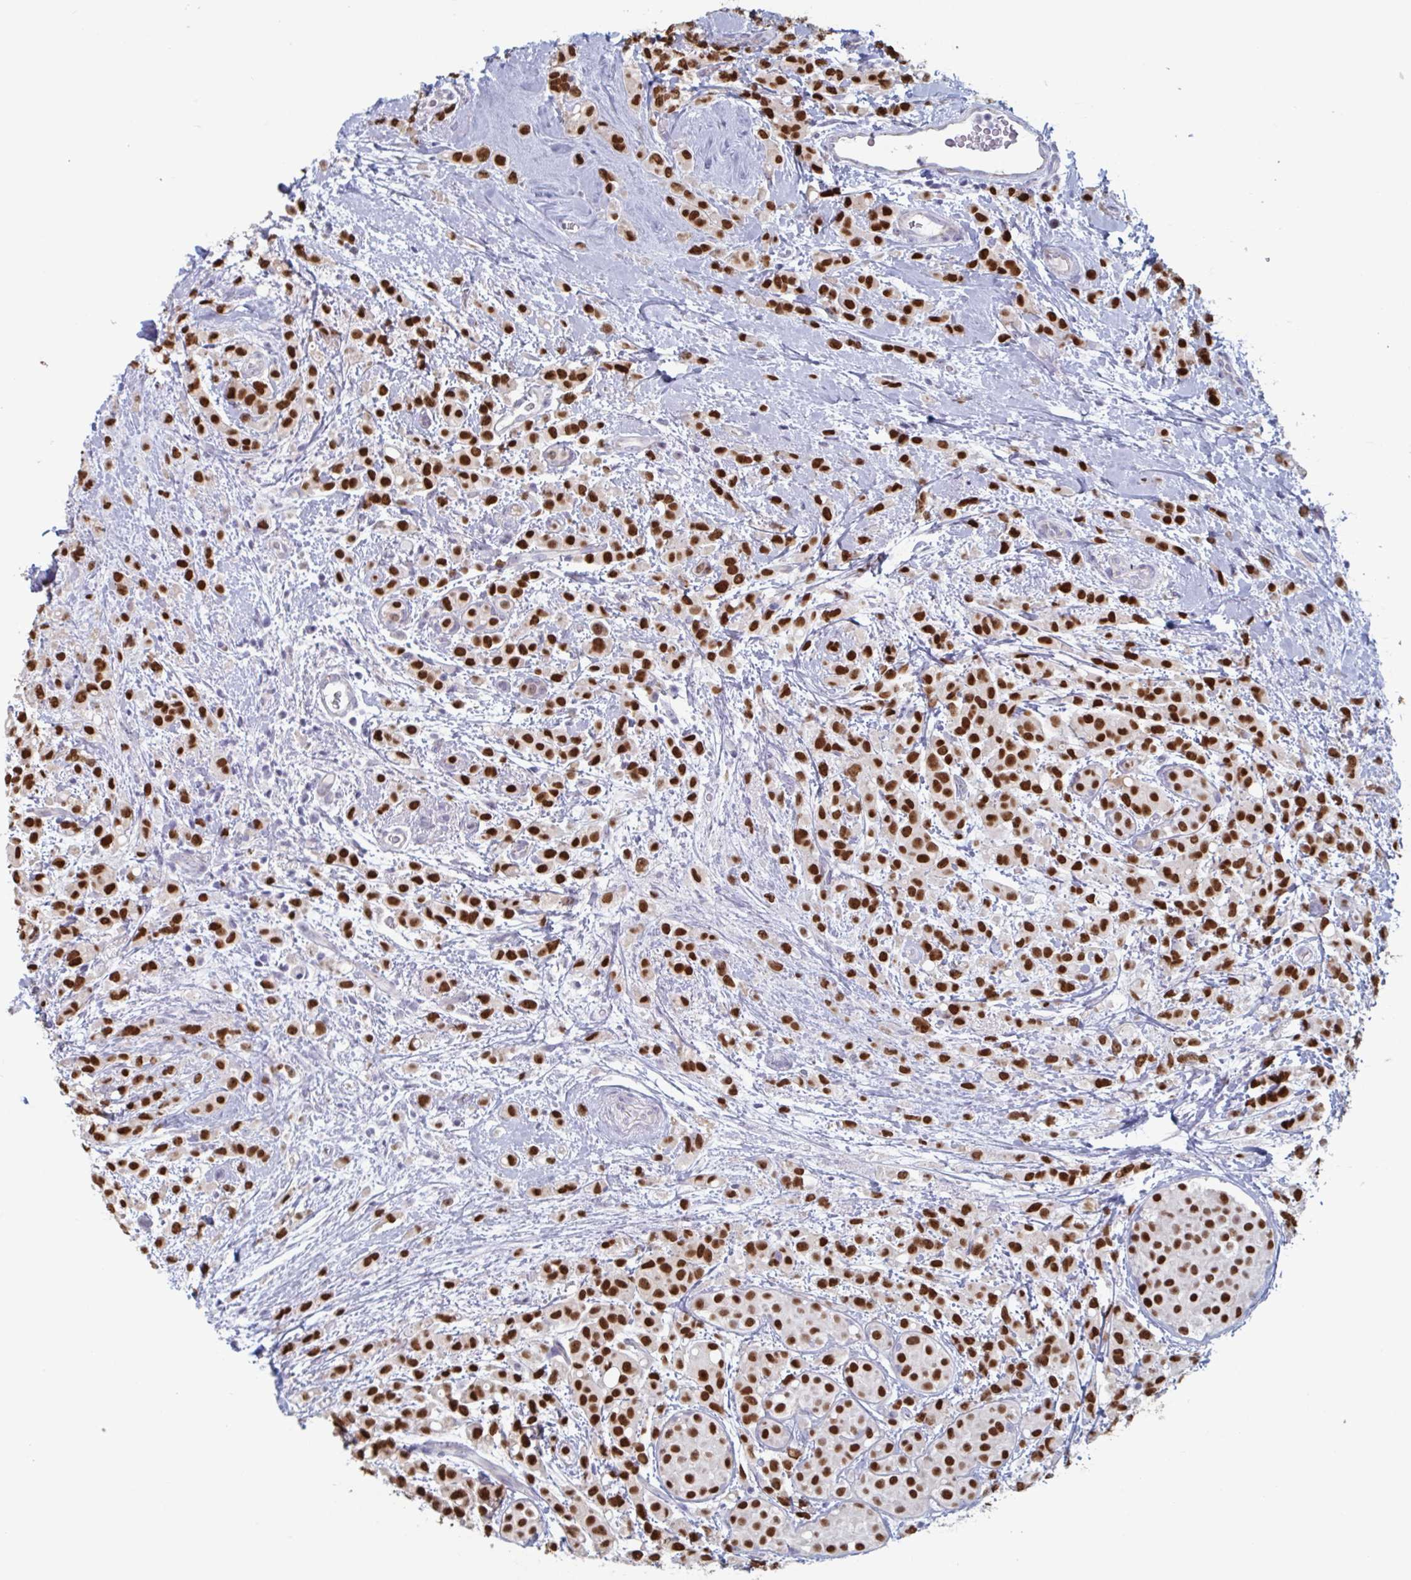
{"staining": {"intensity": "strong", "quantity": ">75%", "location": "nuclear"}, "tissue": "breast cancer", "cell_type": "Tumor cells", "image_type": "cancer", "snomed": [{"axis": "morphology", "description": "Lobular carcinoma"}, {"axis": "topography", "description": "Breast"}], "caption": "This image shows immunohistochemistry (IHC) staining of lobular carcinoma (breast), with high strong nuclear staining in approximately >75% of tumor cells.", "gene": "FOXA1", "patient": {"sex": "female", "age": 68}}